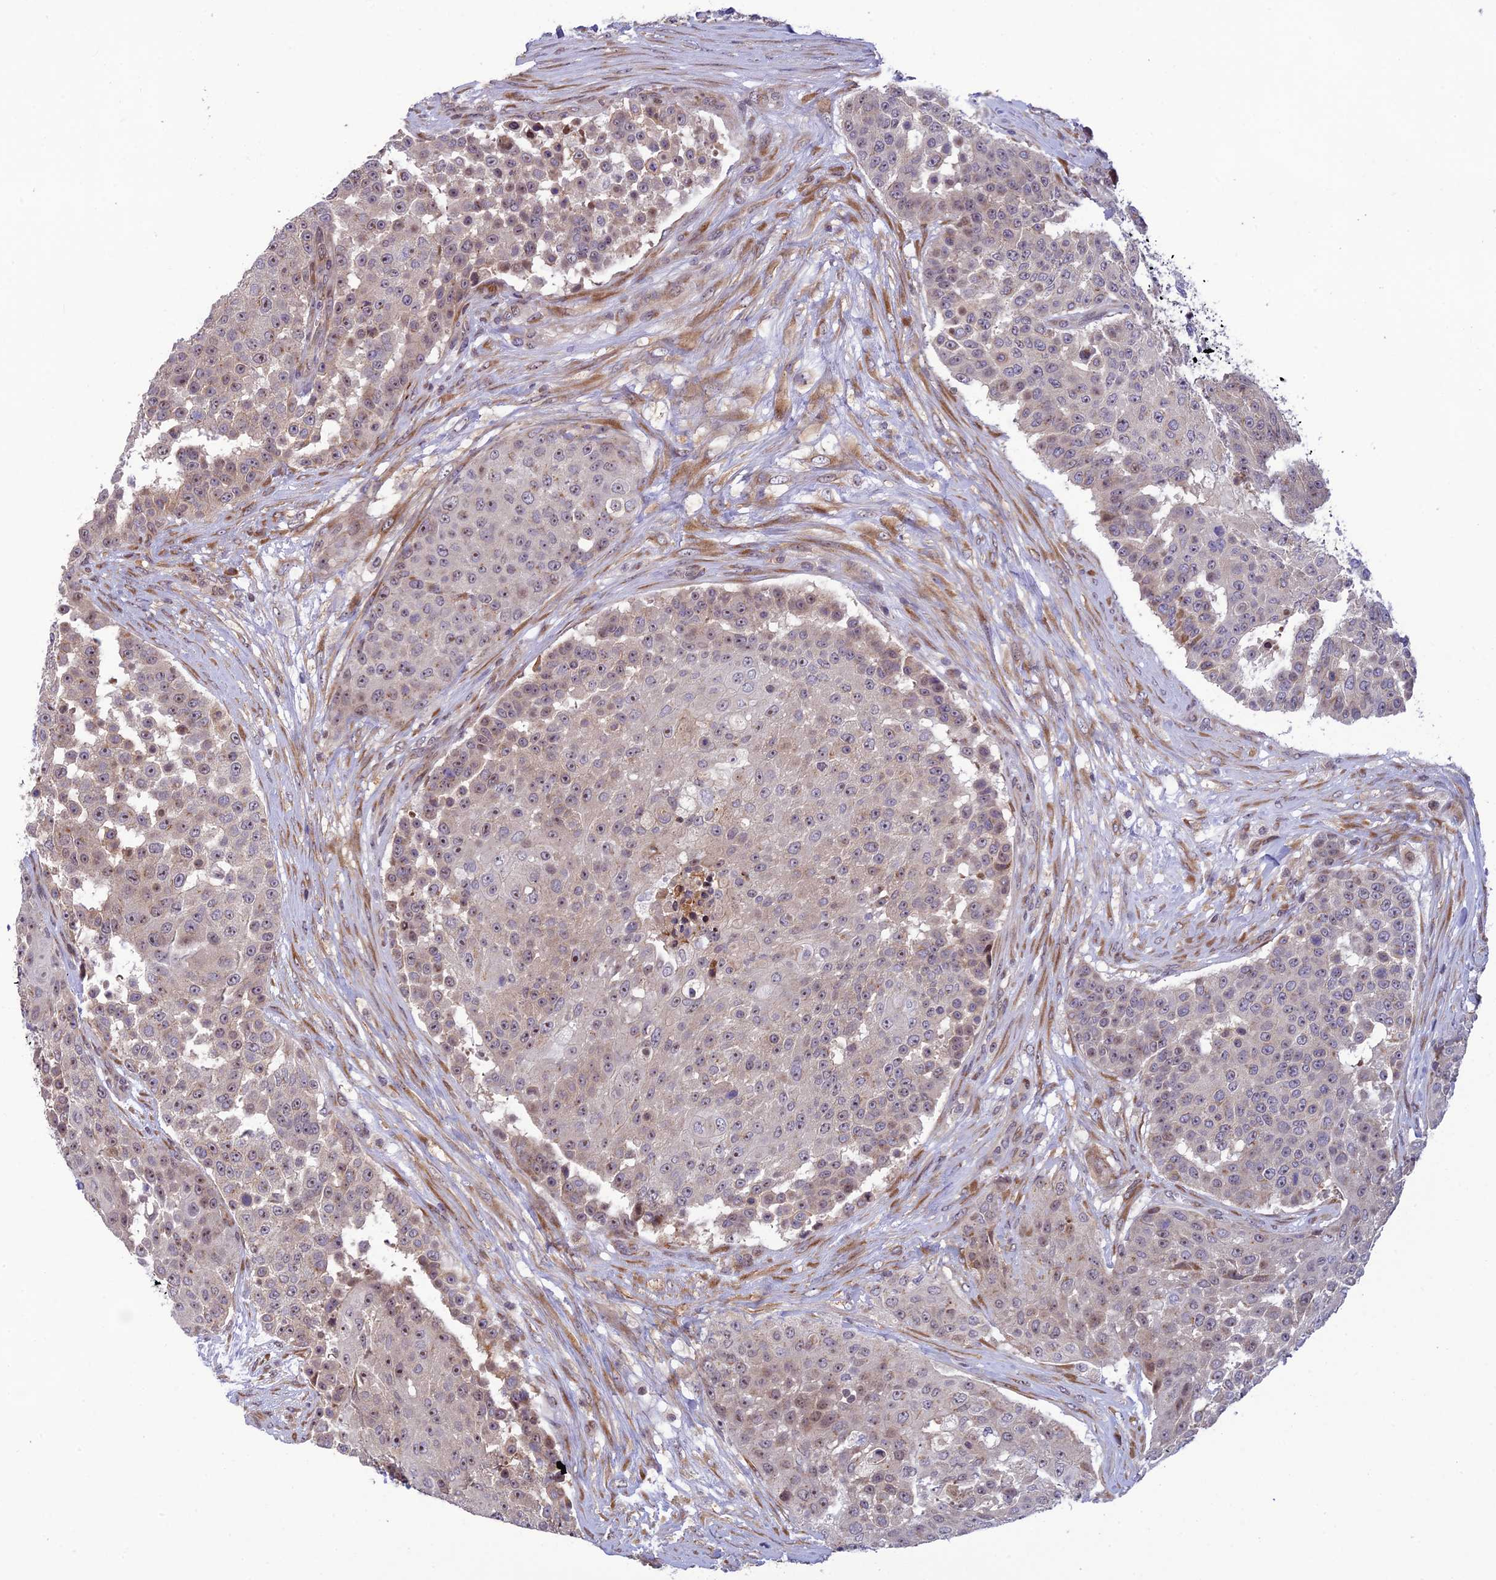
{"staining": {"intensity": "weak", "quantity": "<25%", "location": "nuclear"}, "tissue": "urothelial cancer", "cell_type": "Tumor cells", "image_type": "cancer", "snomed": [{"axis": "morphology", "description": "Urothelial carcinoma, High grade"}, {"axis": "topography", "description": "Urinary bladder"}], "caption": "Histopathology image shows no significant protein expression in tumor cells of urothelial cancer.", "gene": "SMIM7", "patient": {"sex": "female", "age": 63}}